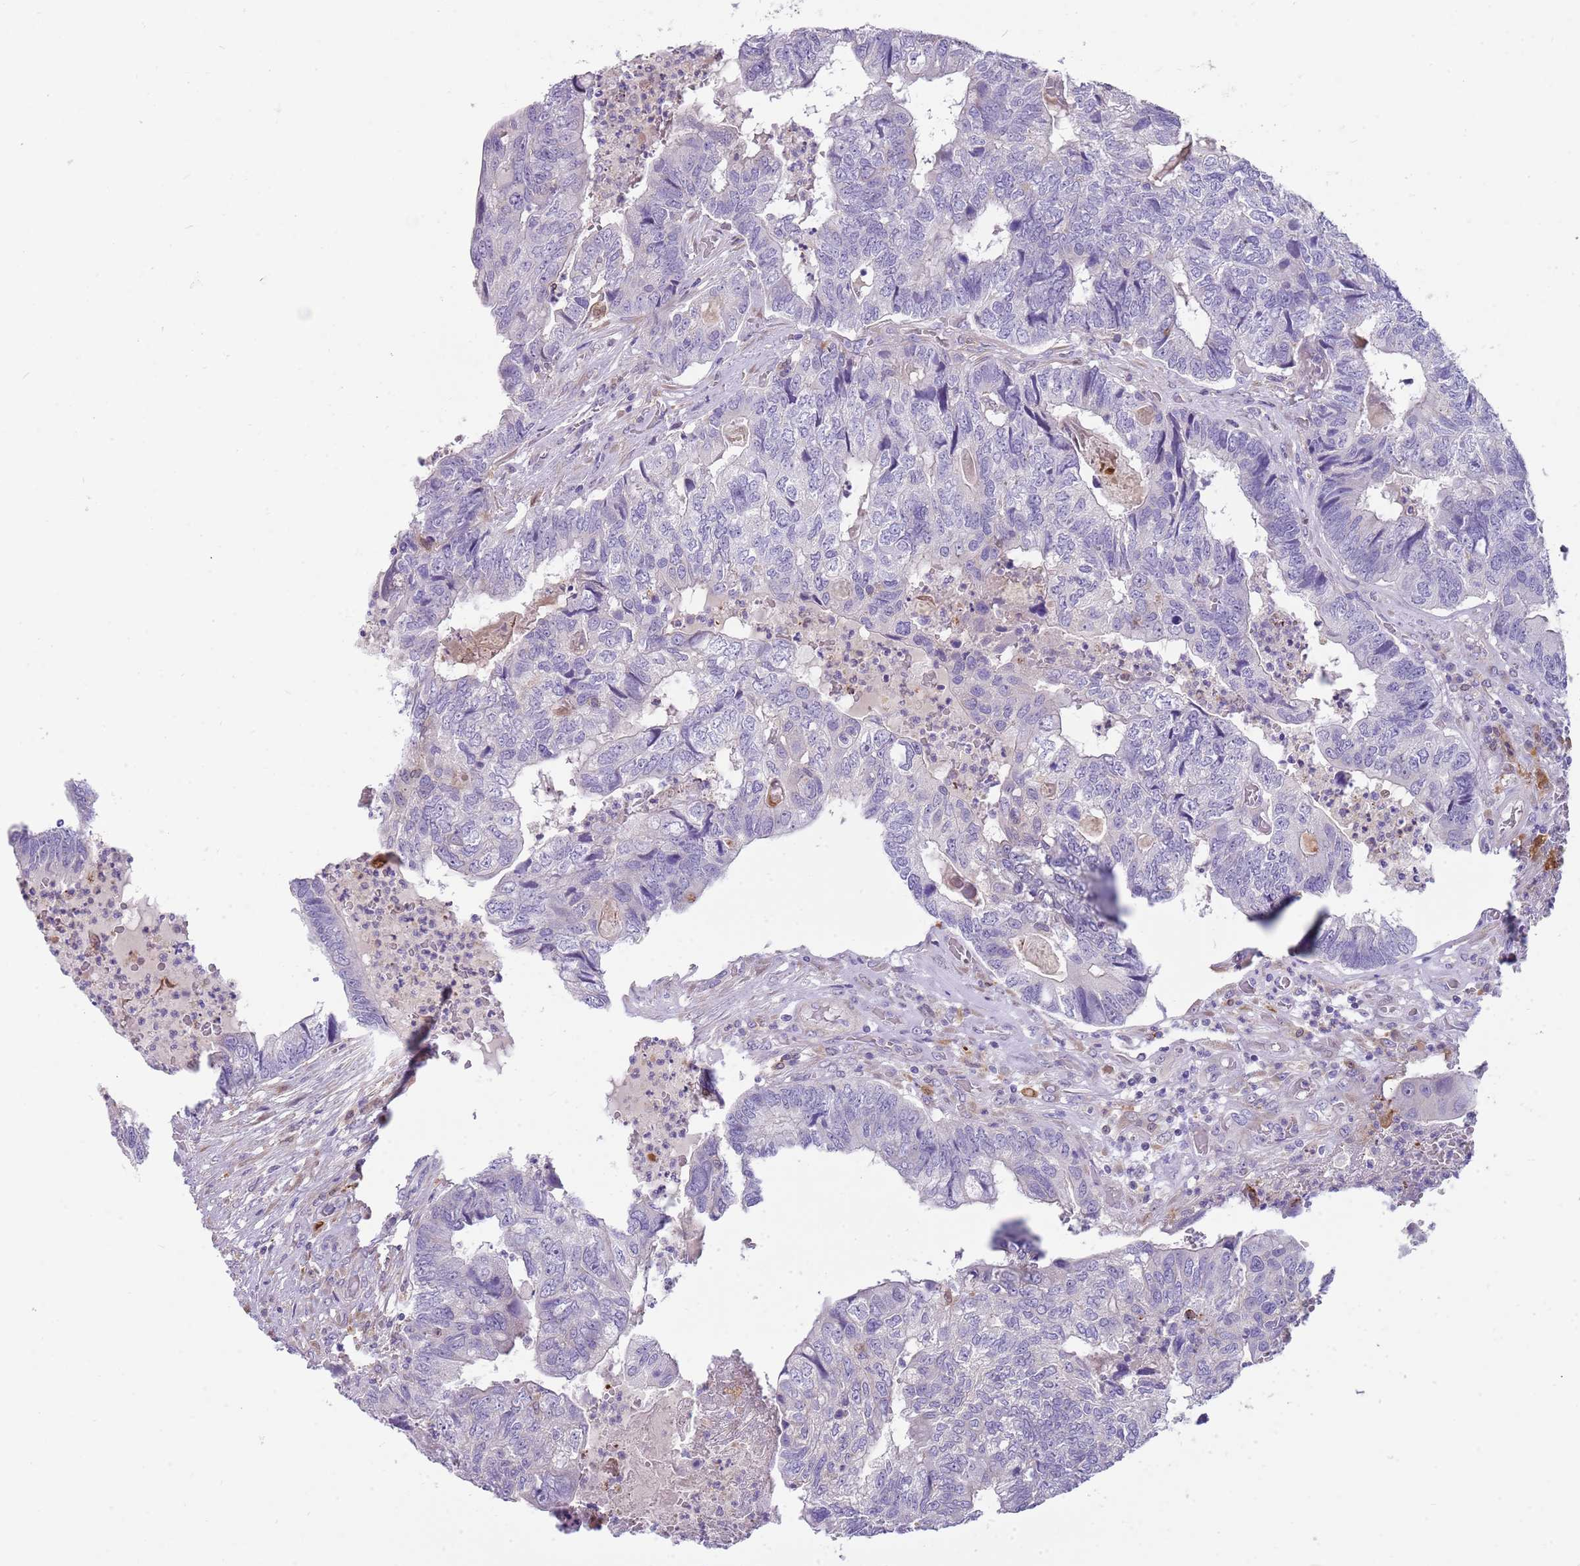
{"staining": {"intensity": "negative", "quantity": "none", "location": "none"}, "tissue": "colorectal cancer", "cell_type": "Tumor cells", "image_type": "cancer", "snomed": [{"axis": "morphology", "description": "Adenocarcinoma, NOS"}, {"axis": "topography", "description": "Colon"}], "caption": "The image shows no staining of tumor cells in adenocarcinoma (colorectal). (DAB immunohistochemistry, high magnification).", "gene": "DIPK1C", "patient": {"sex": "female", "age": 67}}